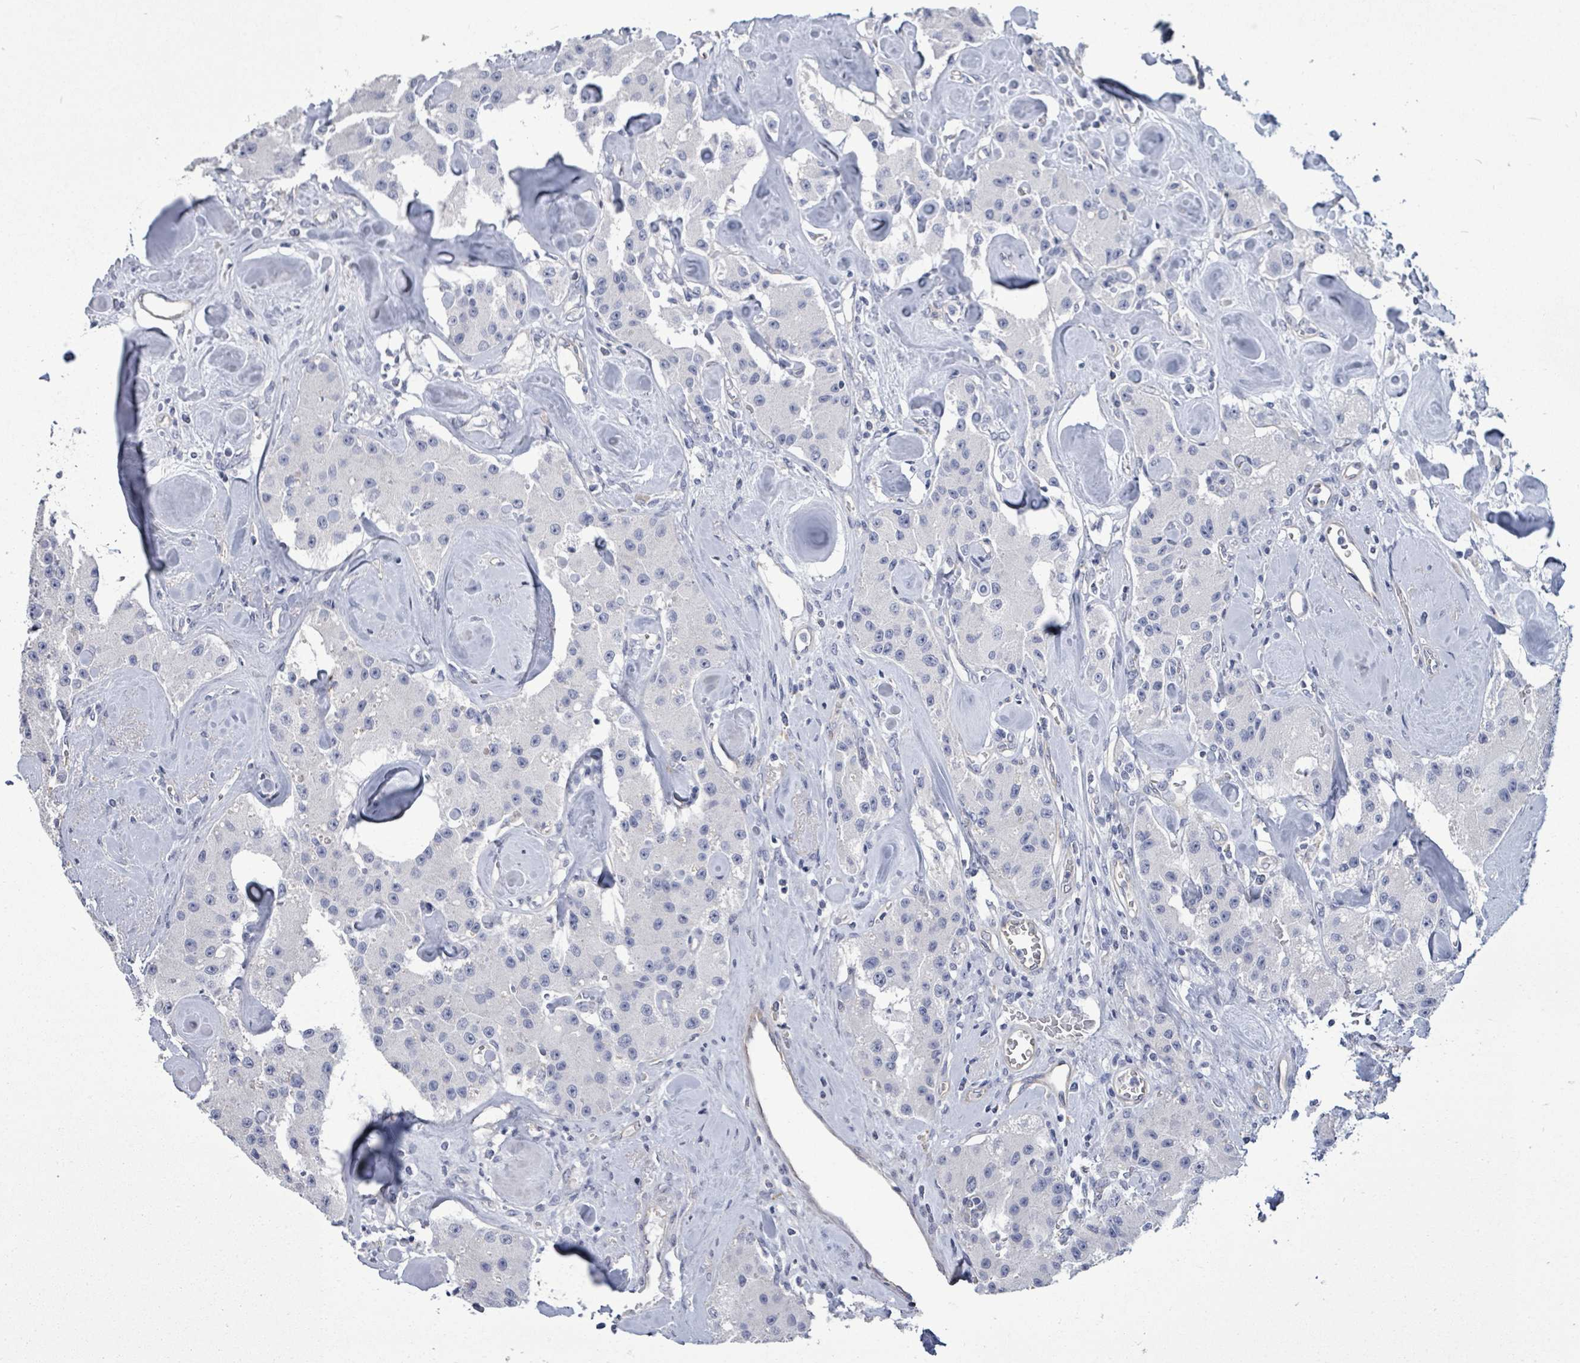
{"staining": {"intensity": "negative", "quantity": "none", "location": "none"}, "tissue": "carcinoid", "cell_type": "Tumor cells", "image_type": "cancer", "snomed": [{"axis": "morphology", "description": "Carcinoid, malignant, NOS"}, {"axis": "topography", "description": "Pancreas"}], "caption": "Immunohistochemical staining of malignant carcinoid exhibits no significant positivity in tumor cells. Nuclei are stained in blue.", "gene": "CT45A5", "patient": {"sex": "male", "age": 41}}